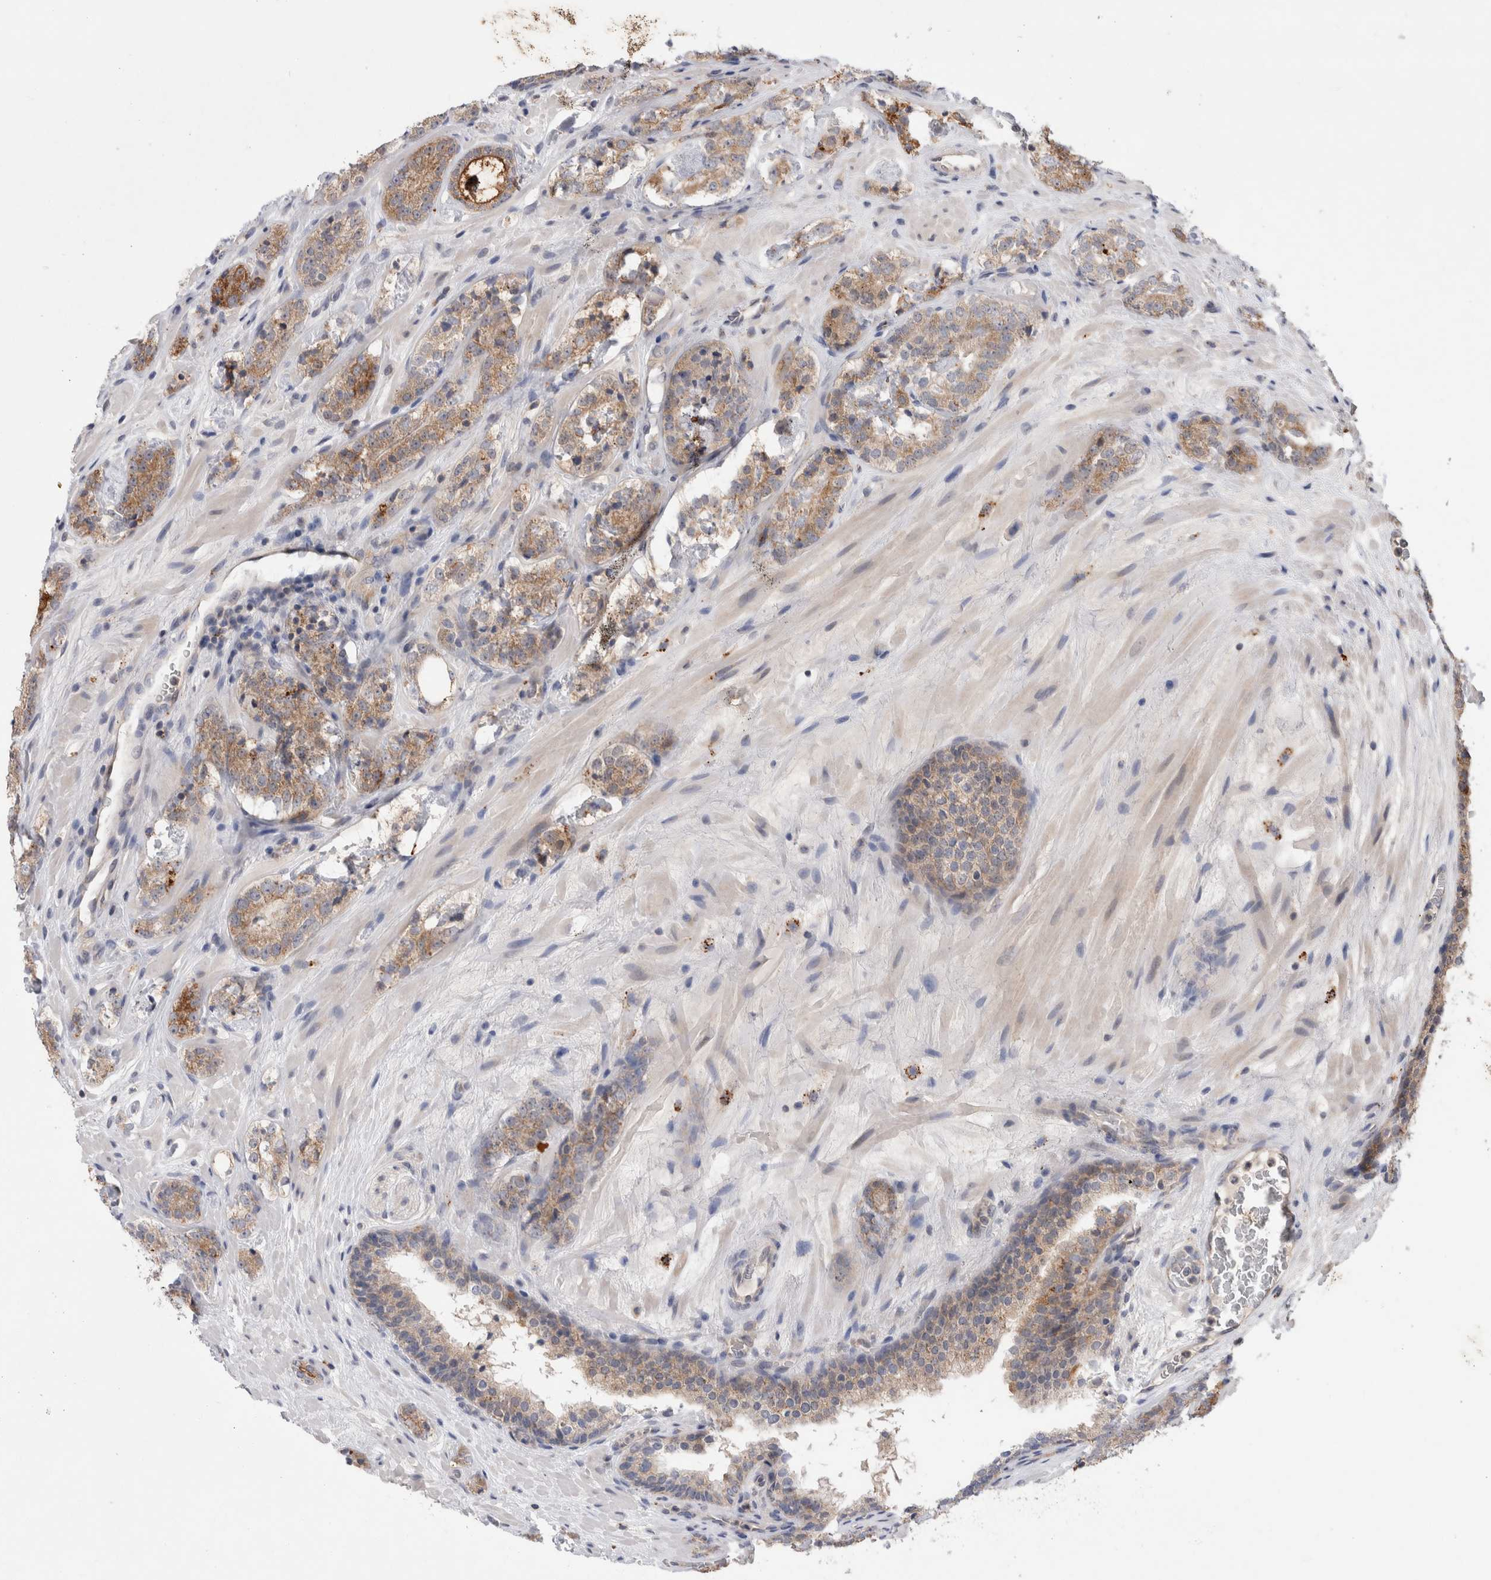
{"staining": {"intensity": "moderate", "quantity": ">75%", "location": "cytoplasmic/membranous"}, "tissue": "prostate cancer", "cell_type": "Tumor cells", "image_type": "cancer", "snomed": [{"axis": "morphology", "description": "Adenocarcinoma, High grade"}, {"axis": "topography", "description": "Prostate"}], "caption": "Tumor cells demonstrate medium levels of moderate cytoplasmic/membranous expression in approximately >75% of cells in human prostate cancer (adenocarcinoma (high-grade)).", "gene": "MRPL37", "patient": {"sex": "male", "age": 56}}